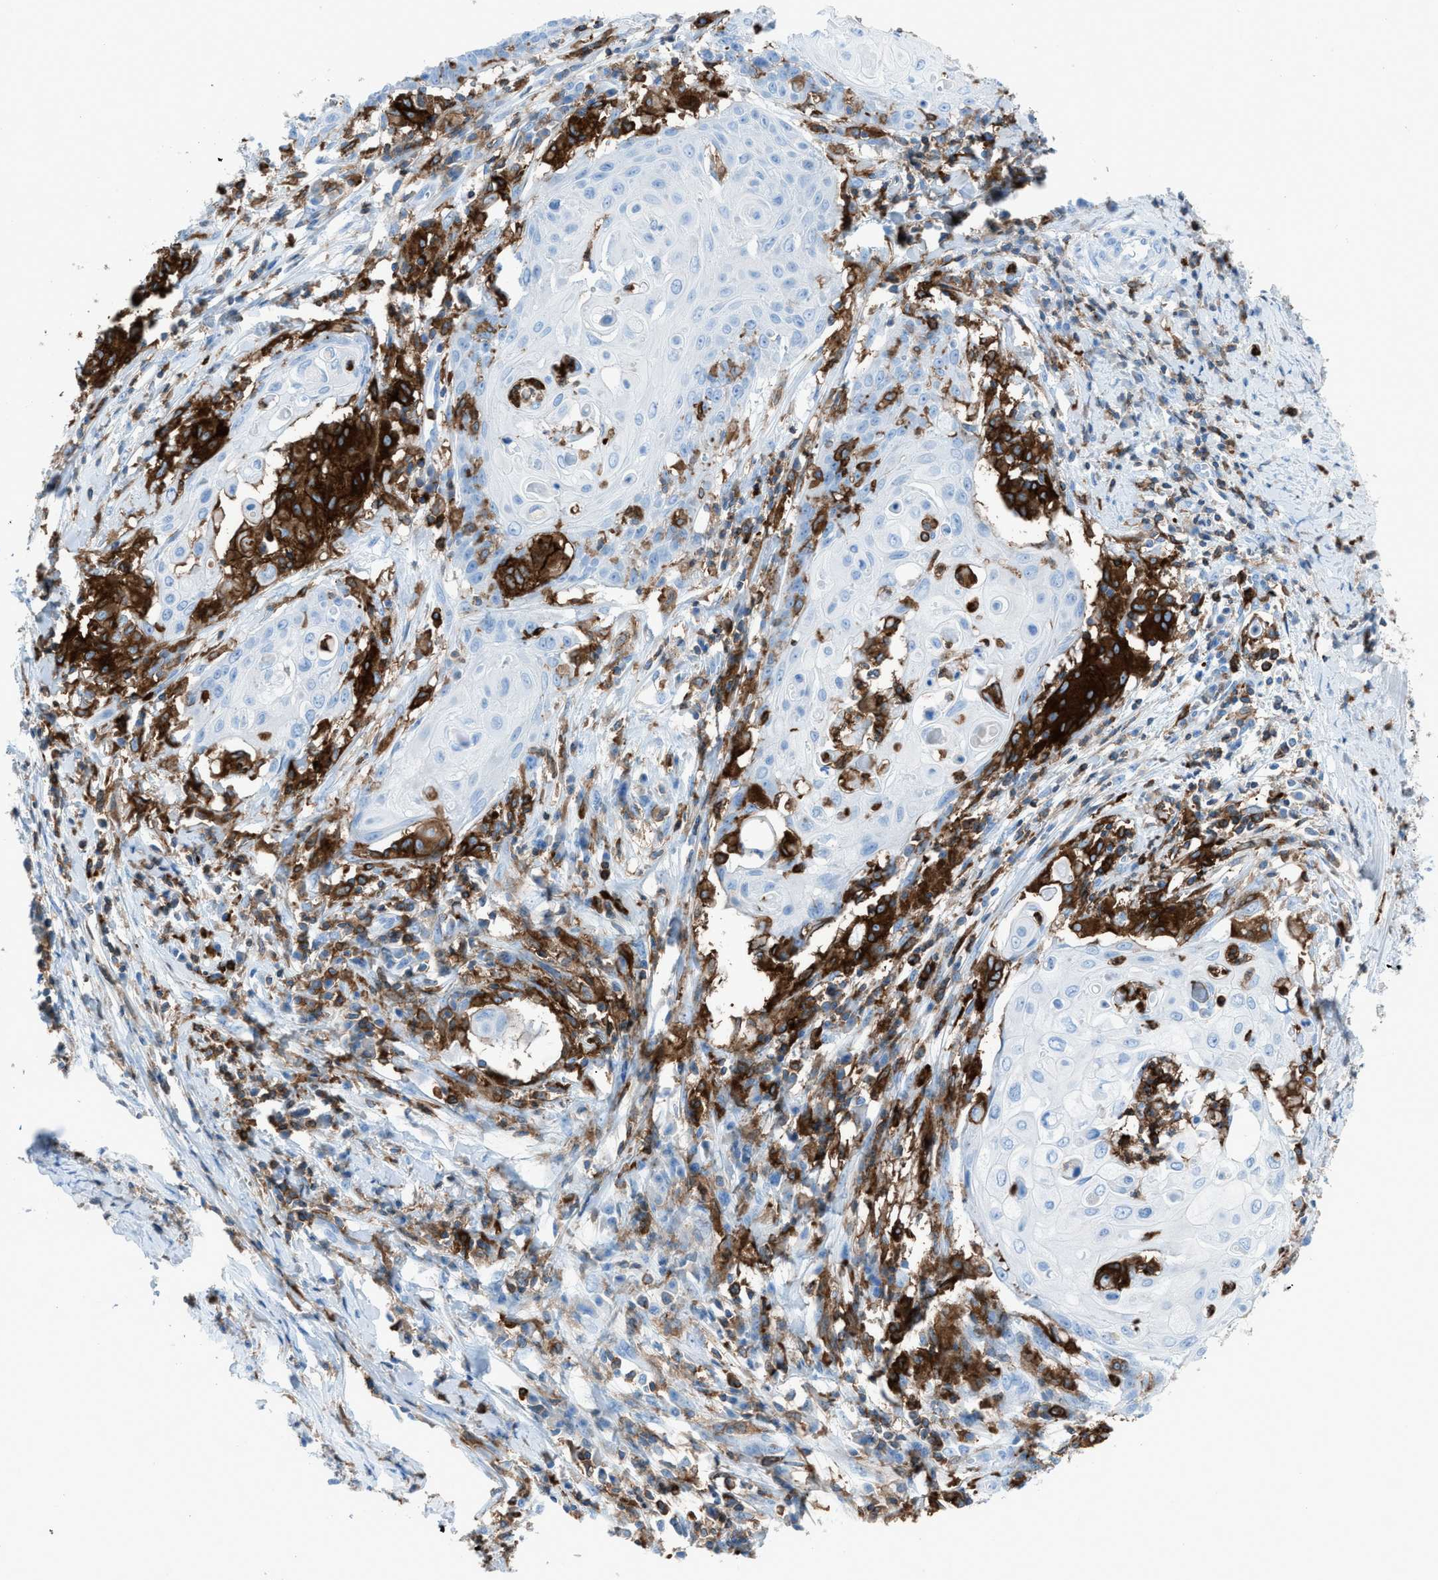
{"staining": {"intensity": "negative", "quantity": "none", "location": "none"}, "tissue": "cervical cancer", "cell_type": "Tumor cells", "image_type": "cancer", "snomed": [{"axis": "morphology", "description": "Squamous cell carcinoma, NOS"}, {"axis": "topography", "description": "Cervix"}], "caption": "This is an immunohistochemistry (IHC) image of human squamous cell carcinoma (cervical). There is no expression in tumor cells.", "gene": "ITGB2", "patient": {"sex": "female", "age": 39}}